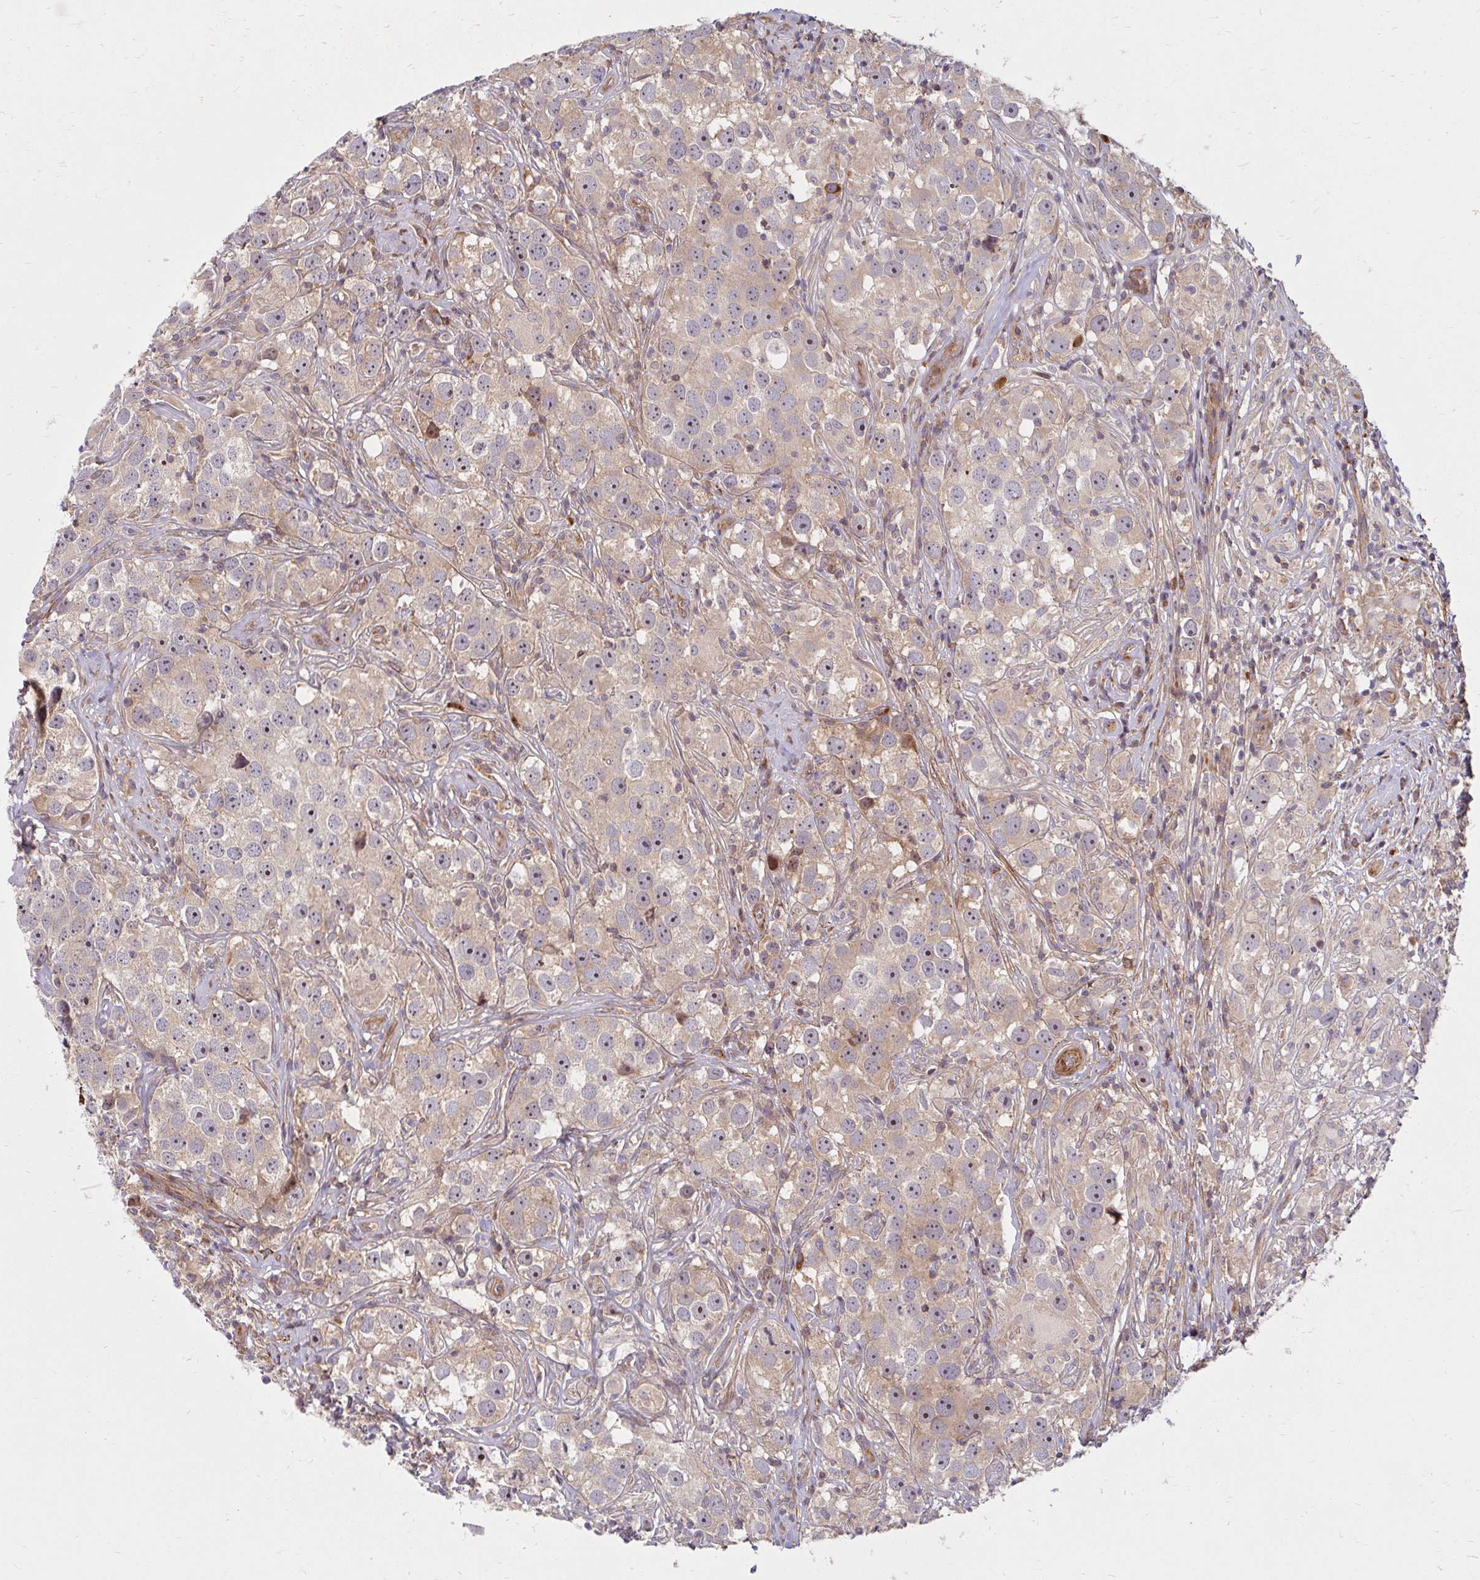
{"staining": {"intensity": "weak", "quantity": ">75%", "location": "cytoplasmic/membranous"}, "tissue": "testis cancer", "cell_type": "Tumor cells", "image_type": "cancer", "snomed": [{"axis": "morphology", "description": "Seminoma, NOS"}, {"axis": "topography", "description": "Testis"}], "caption": "Immunohistochemistry (IHC) histopathology image of neoplastic tissue: testis seminoma stained using immunohistochemistry (IHC) reveals low levels of weak protein expression localized specifically in the cytoplasmic/membranous of tumor cells, appearing as a cytoplasmic/membranous brown color.", "gene": "BTF3", "patient": {"sex": "male", "age": 49}}